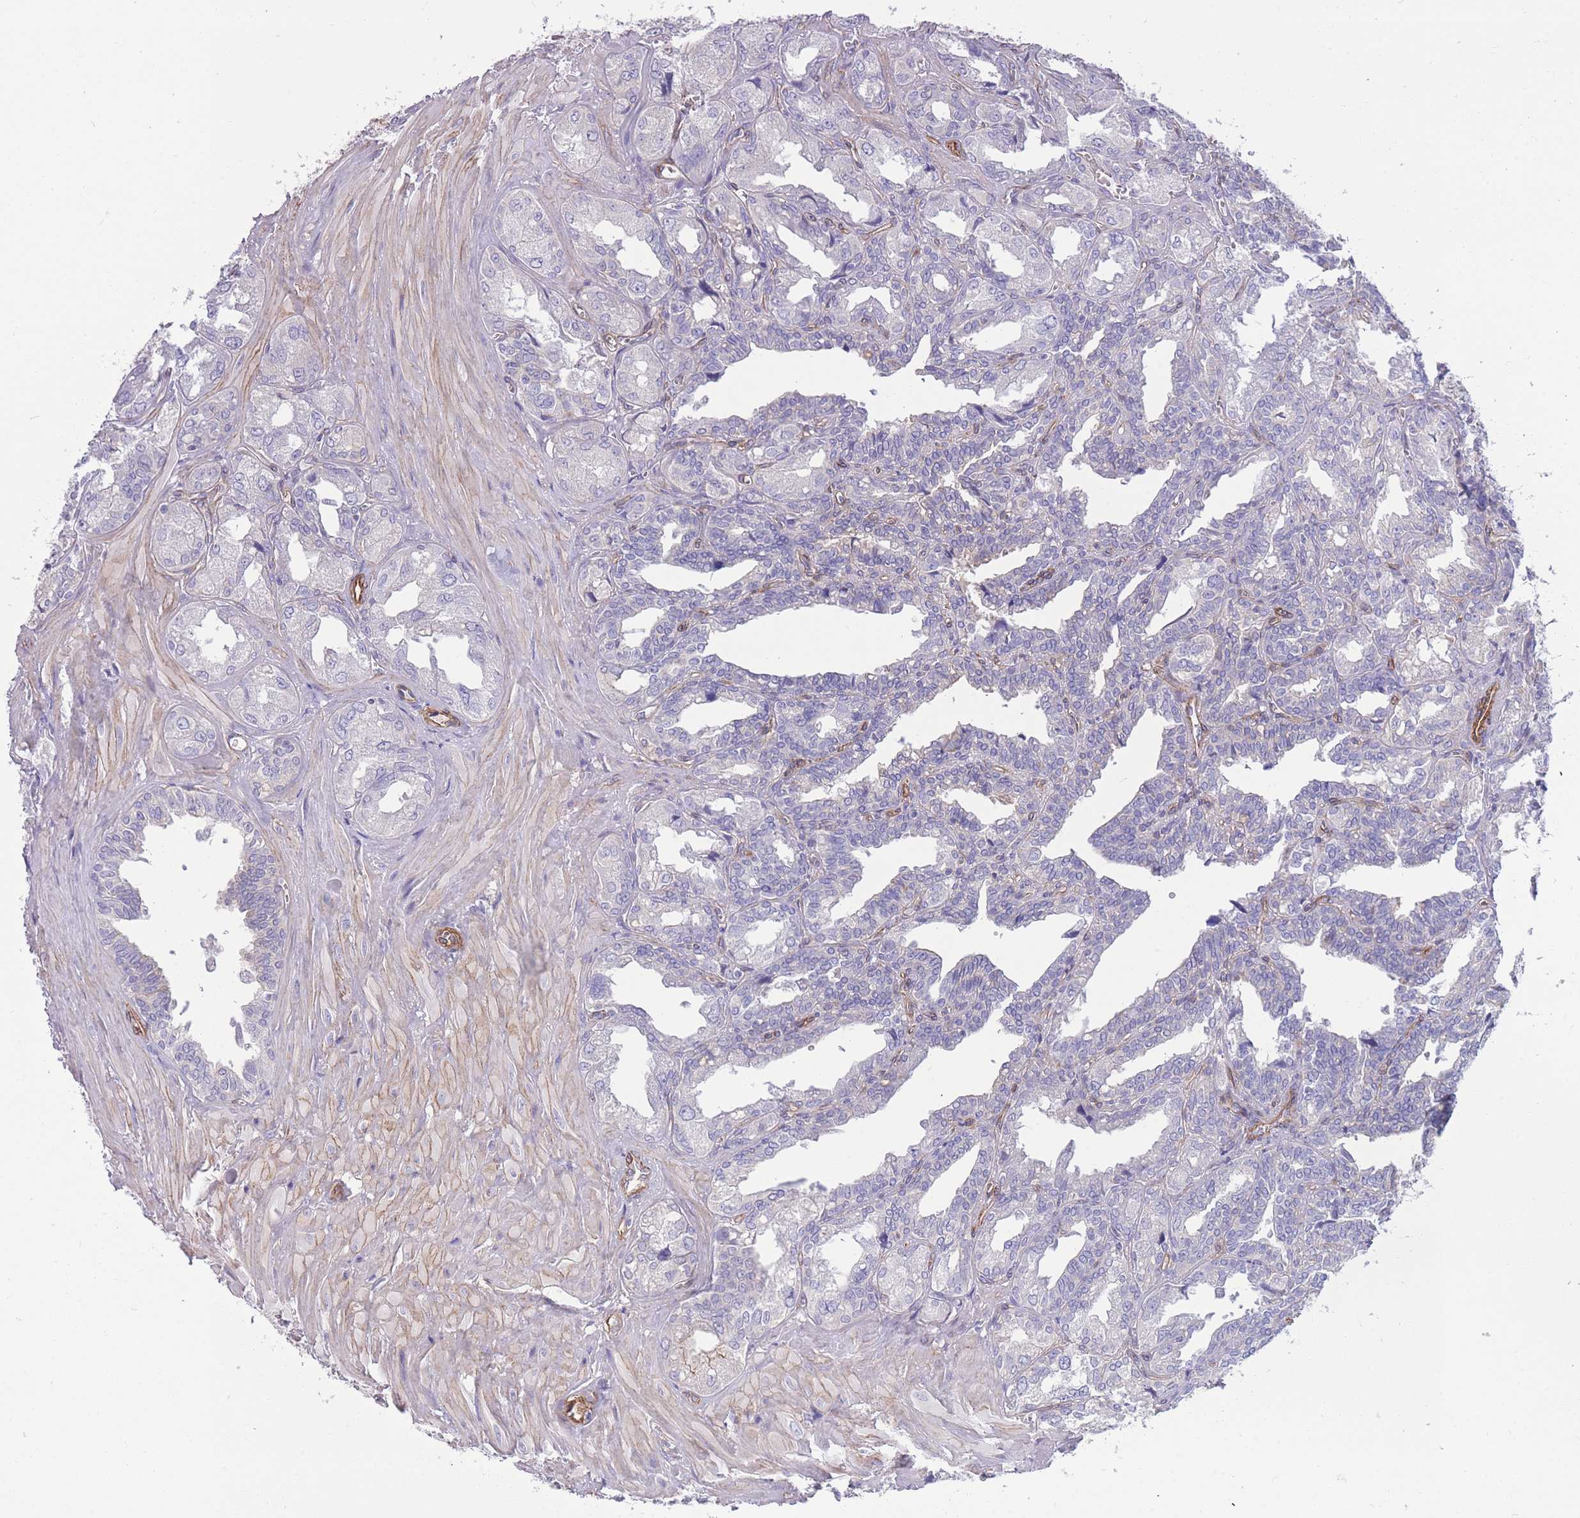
{"staining": {"intensity": "negative", "quantity": "none", "location": "none"}, "tissue": "seminal vesicle", "cell_type": "Glandular cells", "image_type": "normal", "snomed": [{"axis": "morphology", "description": "Normal tissue, NOS"}, {"axis": "topography", "description": "Seminal veicle"}], "caption": "A micrograph of seminal vesicle stained for a protein shows no brown staining in glandular cells. (Brightfield microscopy of DAB immunohistochemistry at high magnification).", "gene": "RGS11", "patient": {"sex": "male", "age": 67}}